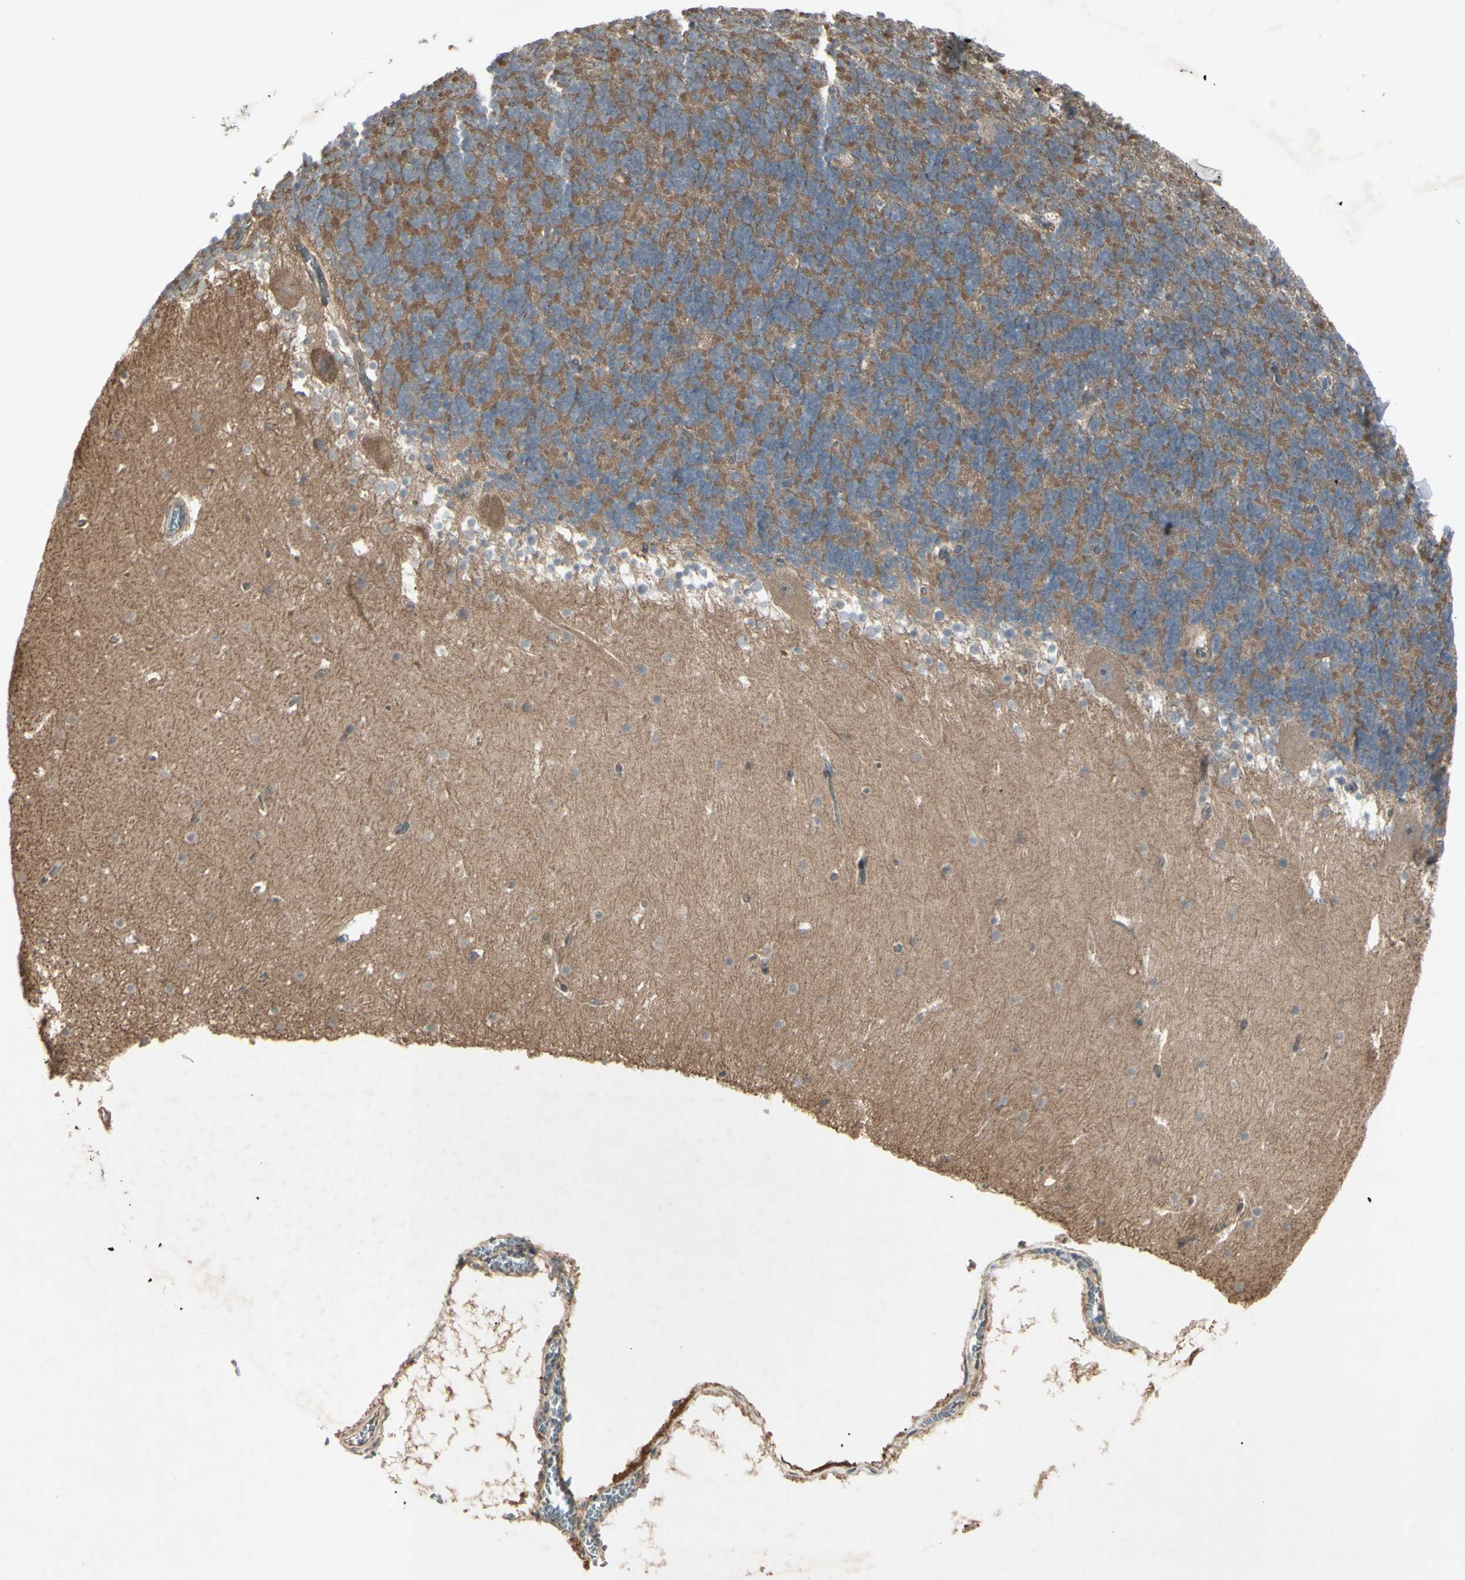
{"staining": {"intensity": "negative", "quantity": "none", "location": "none"}, "tissue": "cerebellum", "cell_type": "Cells in granular layer", "image_type": "normal", "snomed": [{"axis": "morphology", "description": "Normal tissue, NOS"}, {"axis": "topography", "description": "Cerebellum"}], "caption": "Human cerebellum stained for a protein using immunohistochemistry (IHC) exhibits no staining in cells in granular layer.", "gene": "JAG1", "patient": {"sex": "male", "age": 45}}